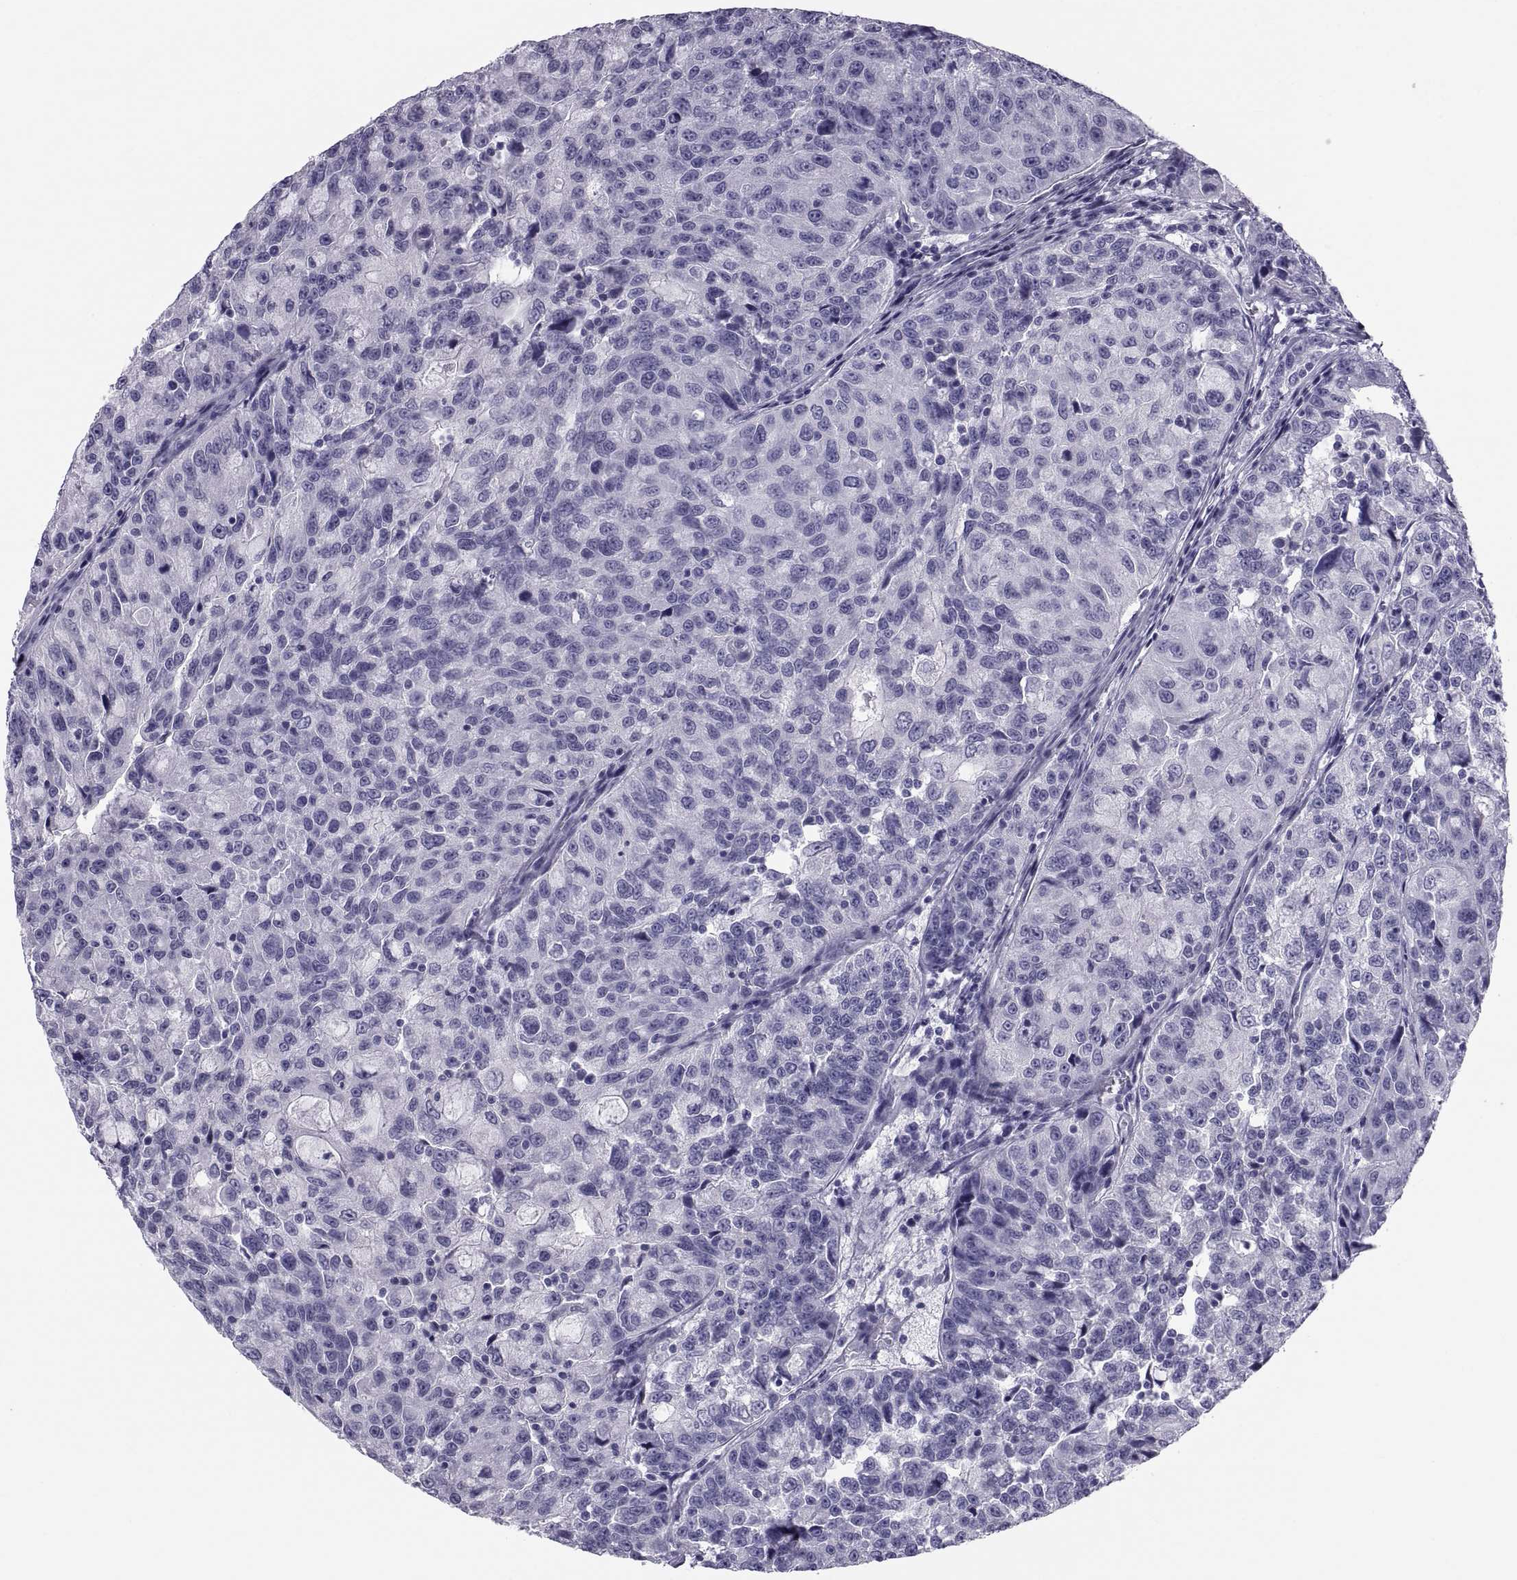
{"staining": {"intensity": "negative", "quantity": "none", "location": "none"}, "tissue": "urothelial cancer", "cell_type": "Tumor cells", "image_type": "cancer", "snomed": [{"axis": "morphology", "description": "Urothelial carcinoma, NOS"}, {"axis": "morphology", "description": "Urothelial carcinoma, High grade"}, {"axis": "topography", "description": "Urinary bladder"}], "caption": "Tumor cells are negative for protein expression in human urothelial cancer. (DAB (3,3'-diaminobenzidine) immunohistochemistry, high magnification).", "gene": "DEFB129", "patient": {"sex": "female", "age": 73}}